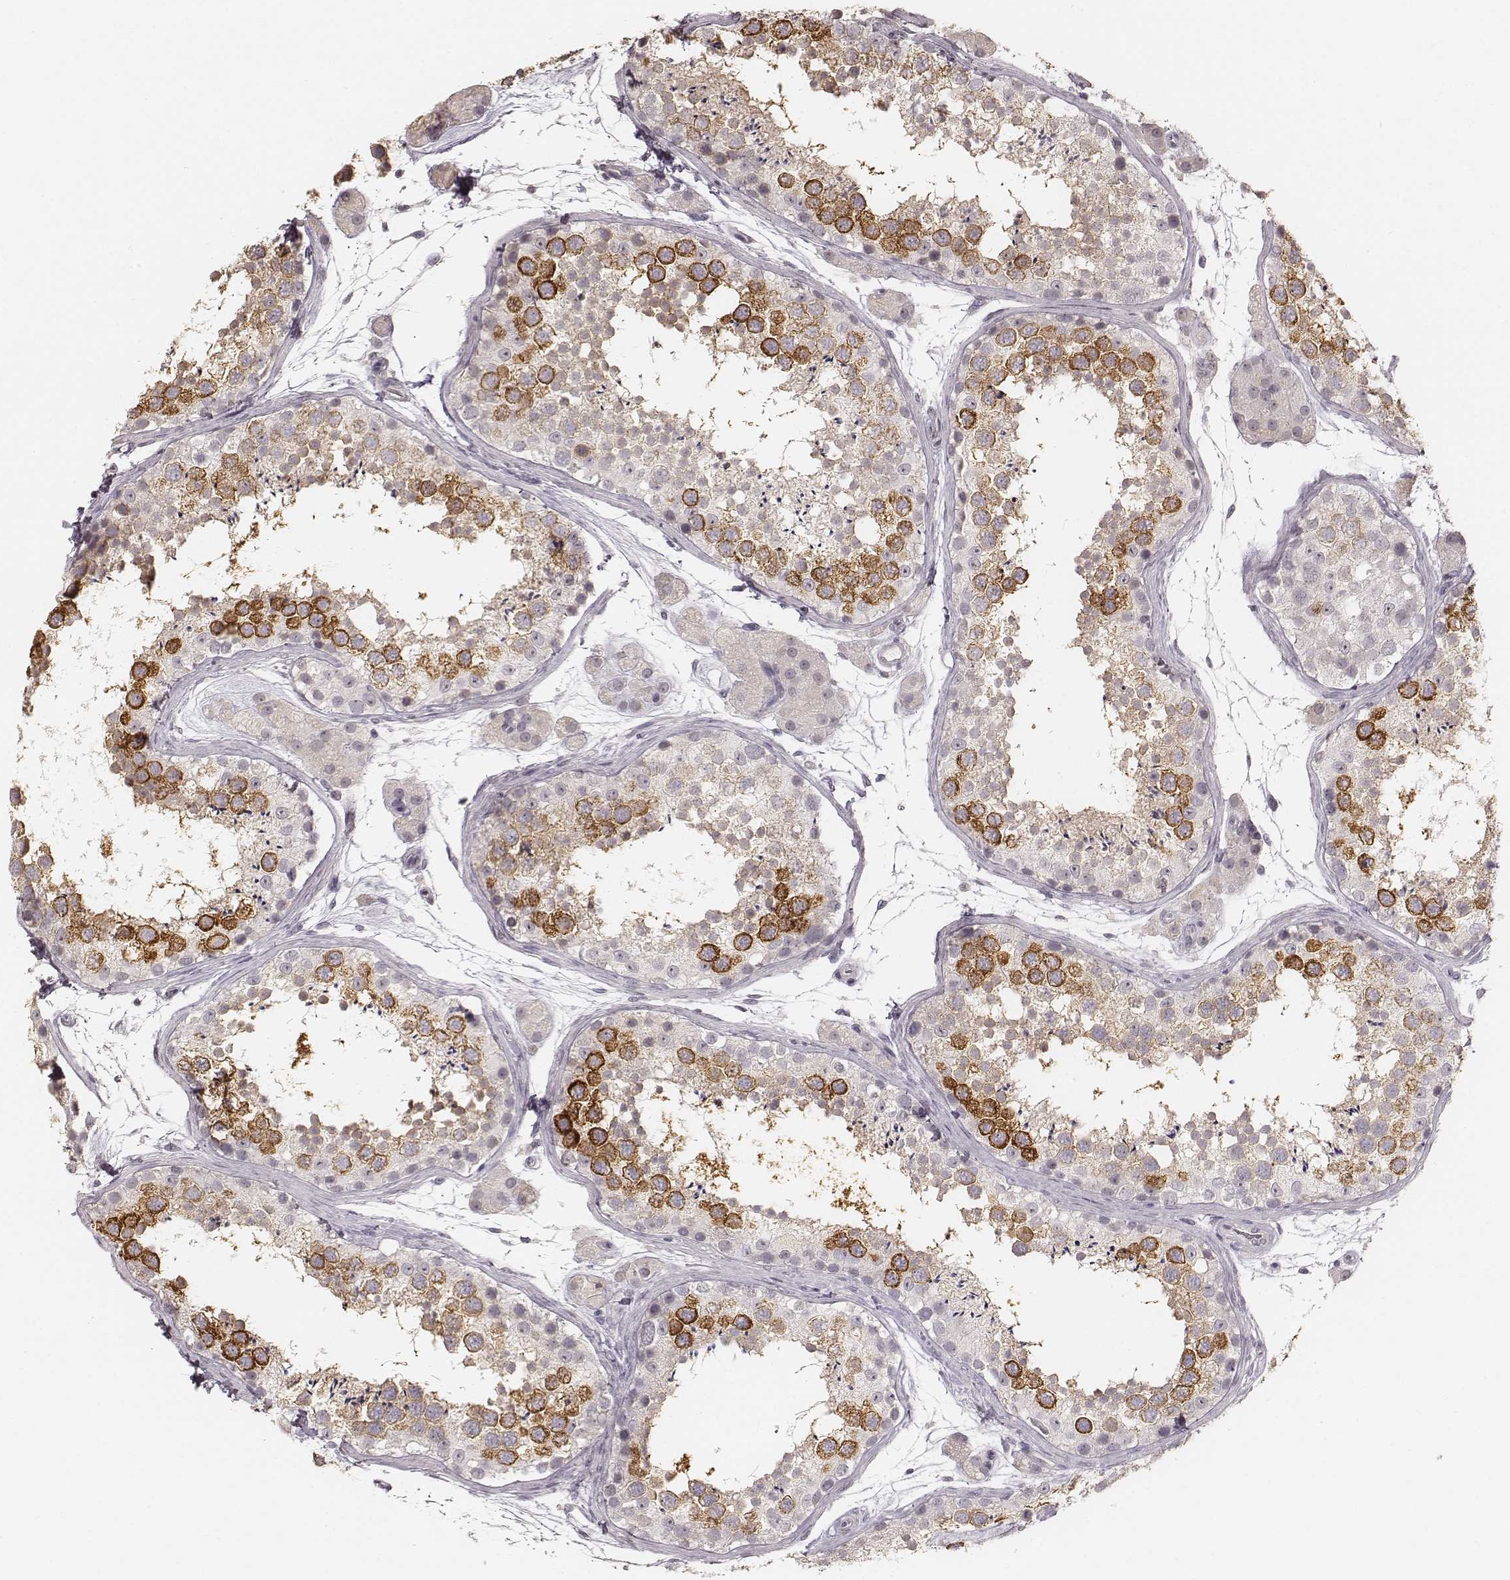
{"staining": {"intensity": "strong", "quantity": "<25%", "location": "cytoplasmic/membranous"}, "tissue": "testis", "cell_type": "Cells in seminiferous ducts", "image_type": "normal", "snomed": [{"axis": "morphology", "description": "Normal tissue, NOS"}, {"axis": "topography", "description": "Testis"}], "caption": "IHC of benign human testis shows medium levels of strong cytoplasmic/membranous expression in about <25% of cells in seminiferous ducts.", "gene": "LY6K", "patient": {"sex": "male", "age": 41}}